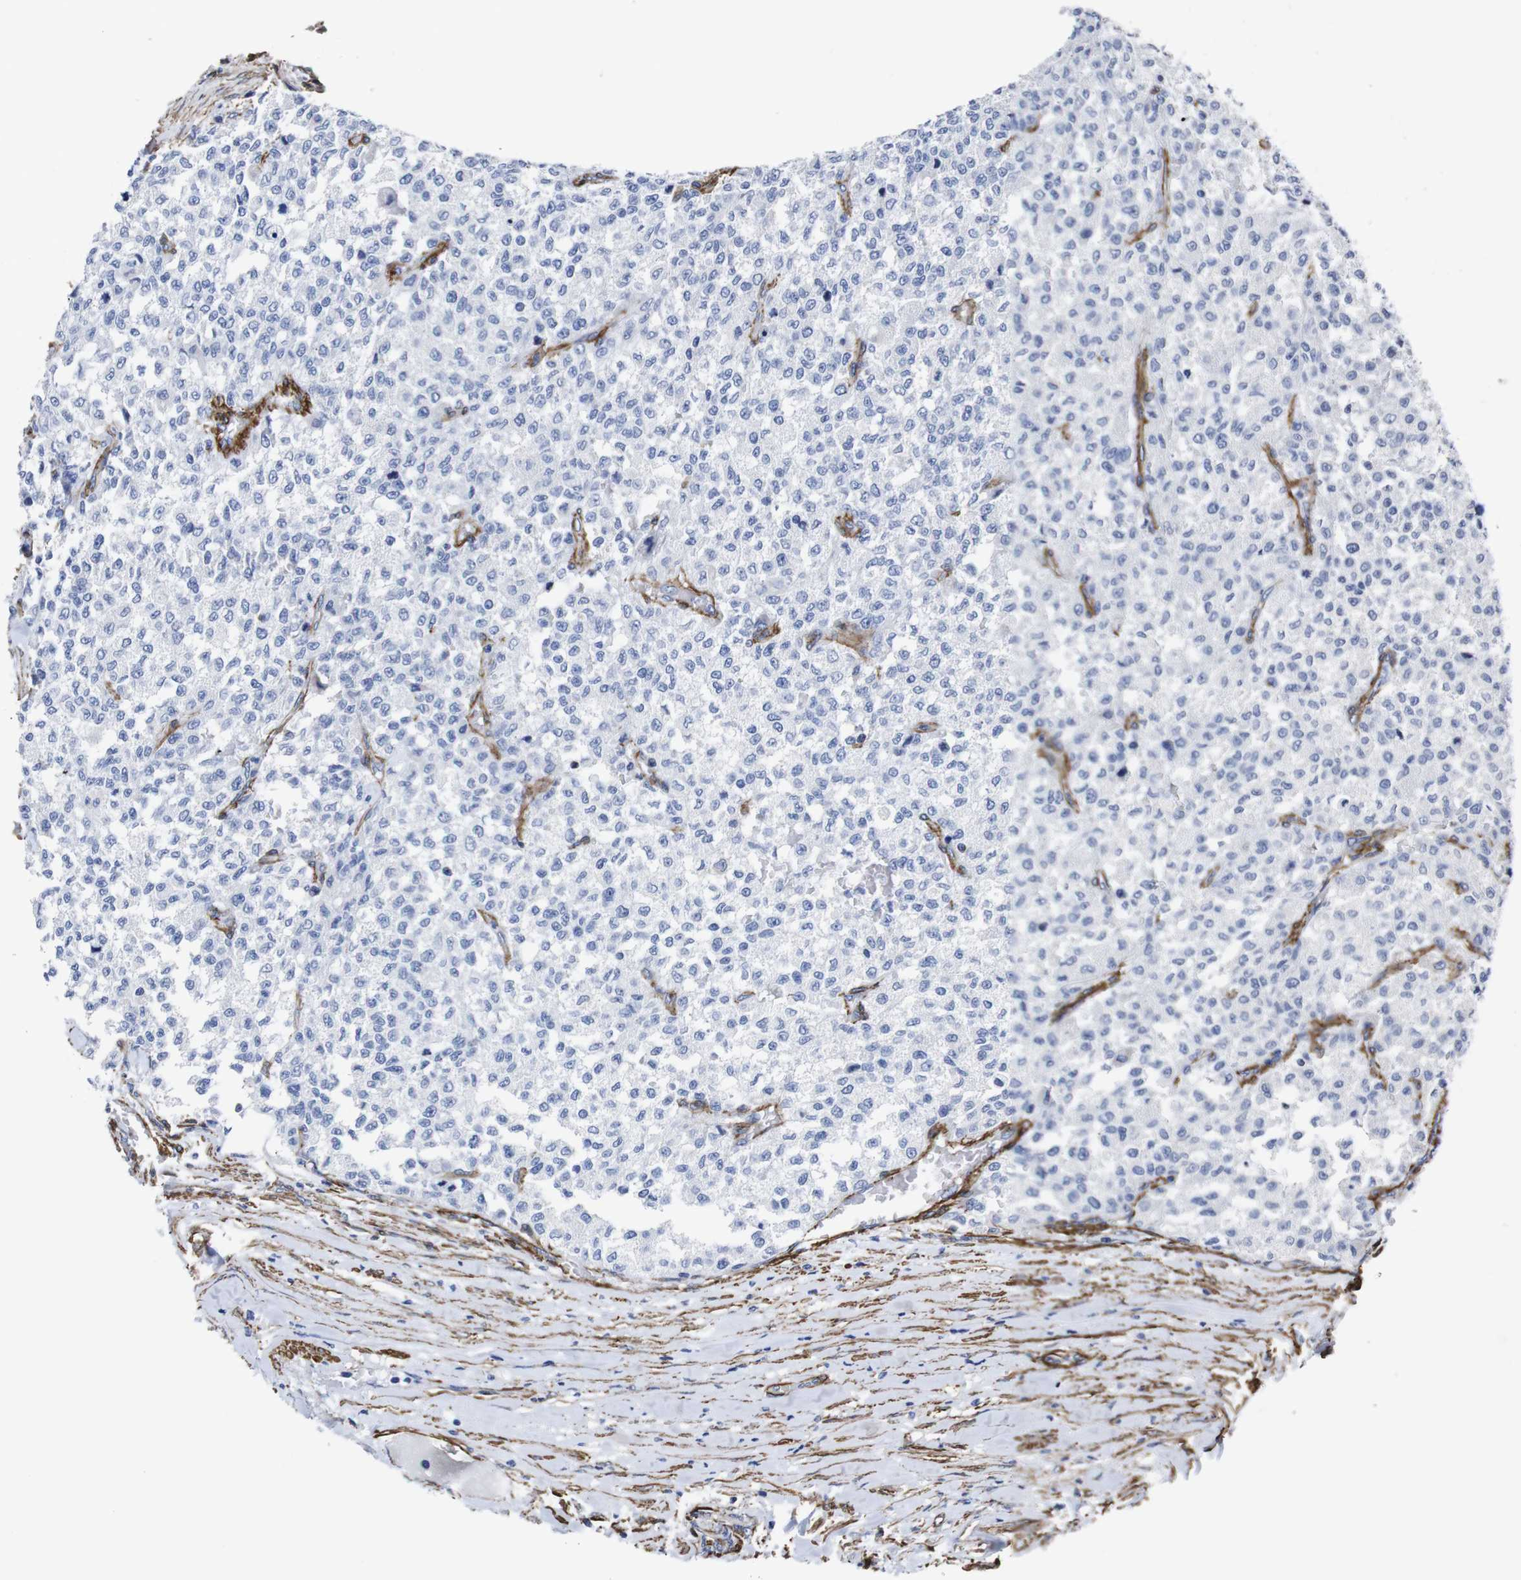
{"staining": {"intensity": "negative", "quantity": "none", "location": "none"}, "tissue": "testis cancer", "cell_type": "Tumor cells", "image_type": "cancer", "snomed": [{"axis": "morphology", "description": "Seminoma, NOS"}, {"axis": "topography", "description": "Testis"}], "caption": "Tumor cells are negative for brown protein staining in testis seminoma.", "gene": "WNT10A", "patient": {"sex": "male", "age": 59}}